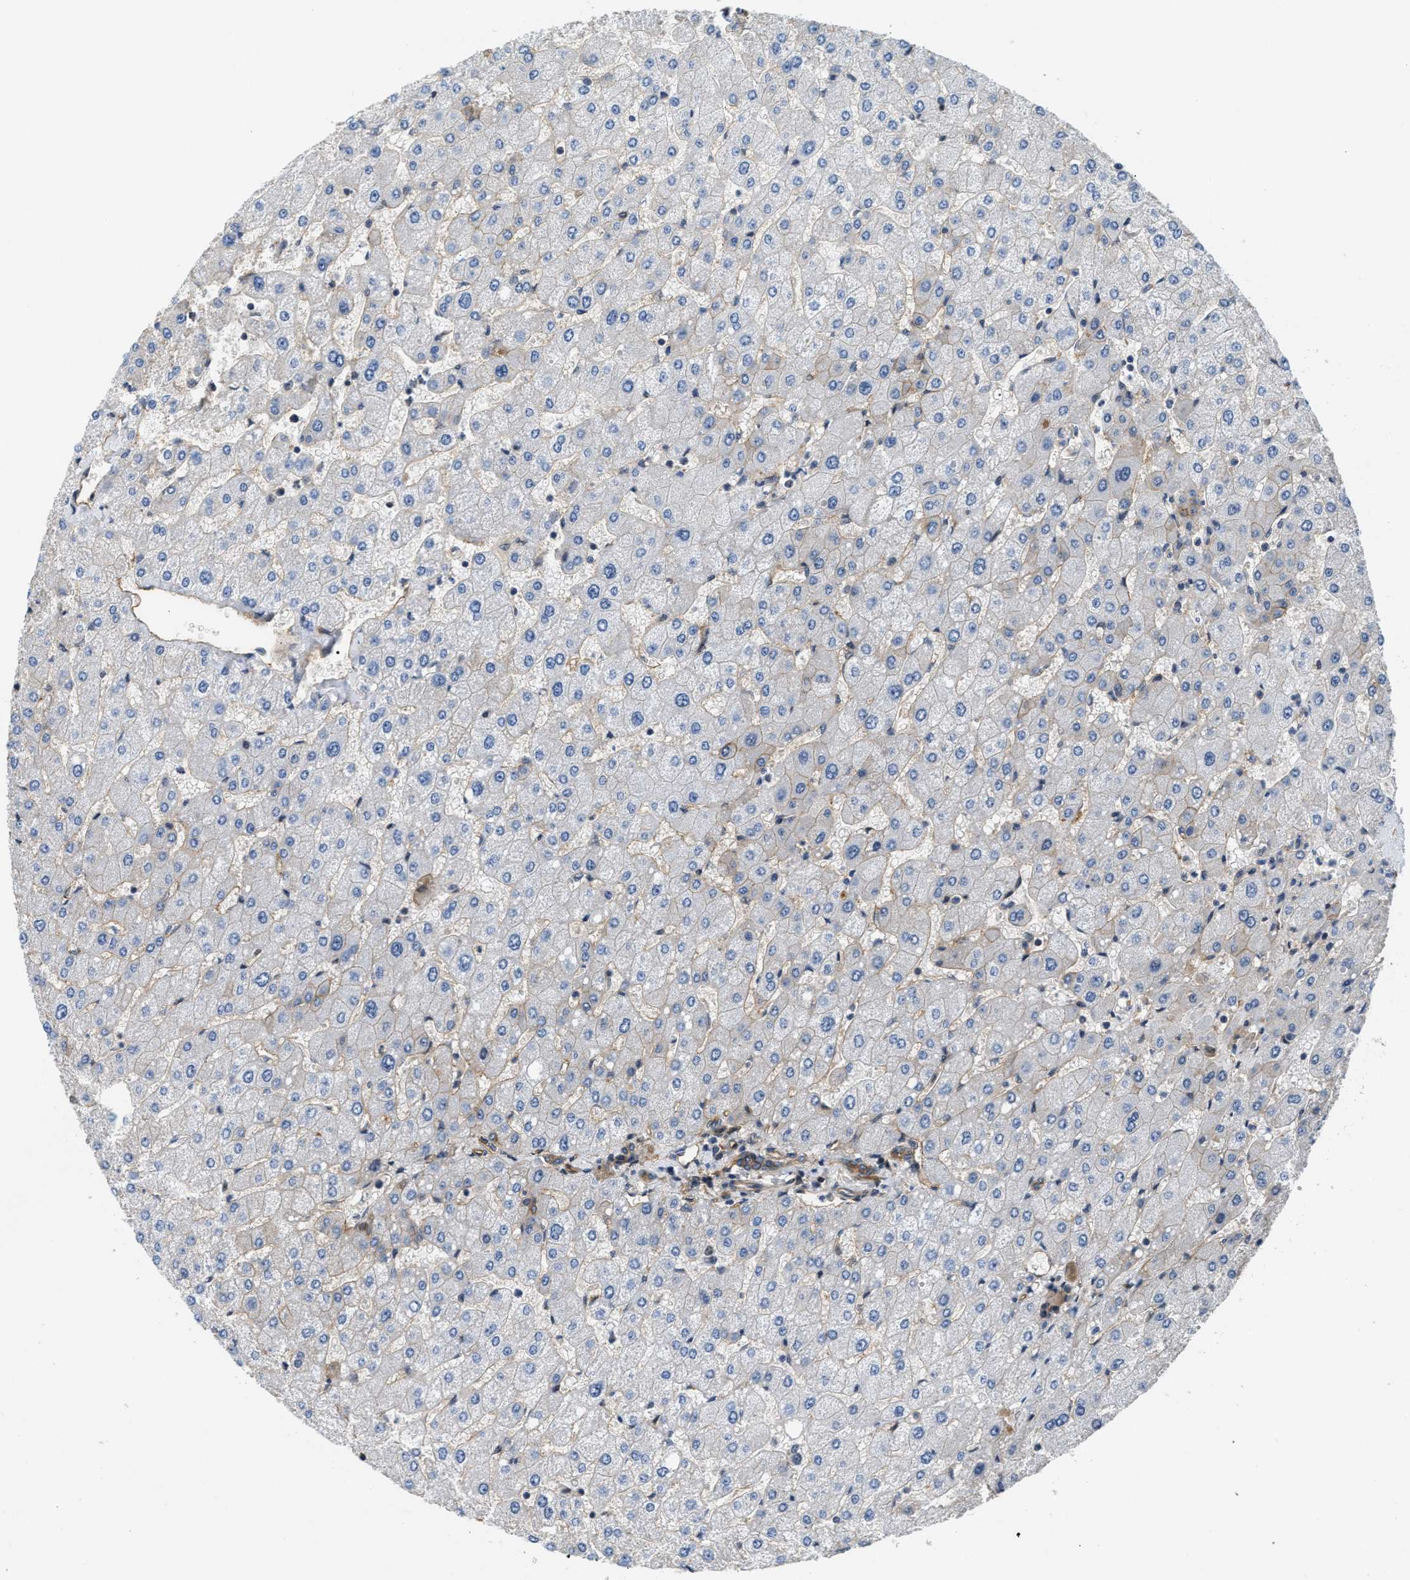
{"staining": {"intensity": "weak", "quantity": ">75%", "location": "cytoplasmic/membranous"}, "tissue": "liver", "cell_type": "Cholangiocytes", "image_type": "normal", "snomed": [{"axis": "morphology", "description": "Normal tissue, NOS"}, {"axis": "topography", "description": "Liver"}], "caption": "Immunohistochemical staining of benign liver shows low levels of weak cytoplasmic/membranous expression in approximately >75% of cholangiocytes.", "gene": "COPS2", "patient": {"sex": "male", "age": 55}}